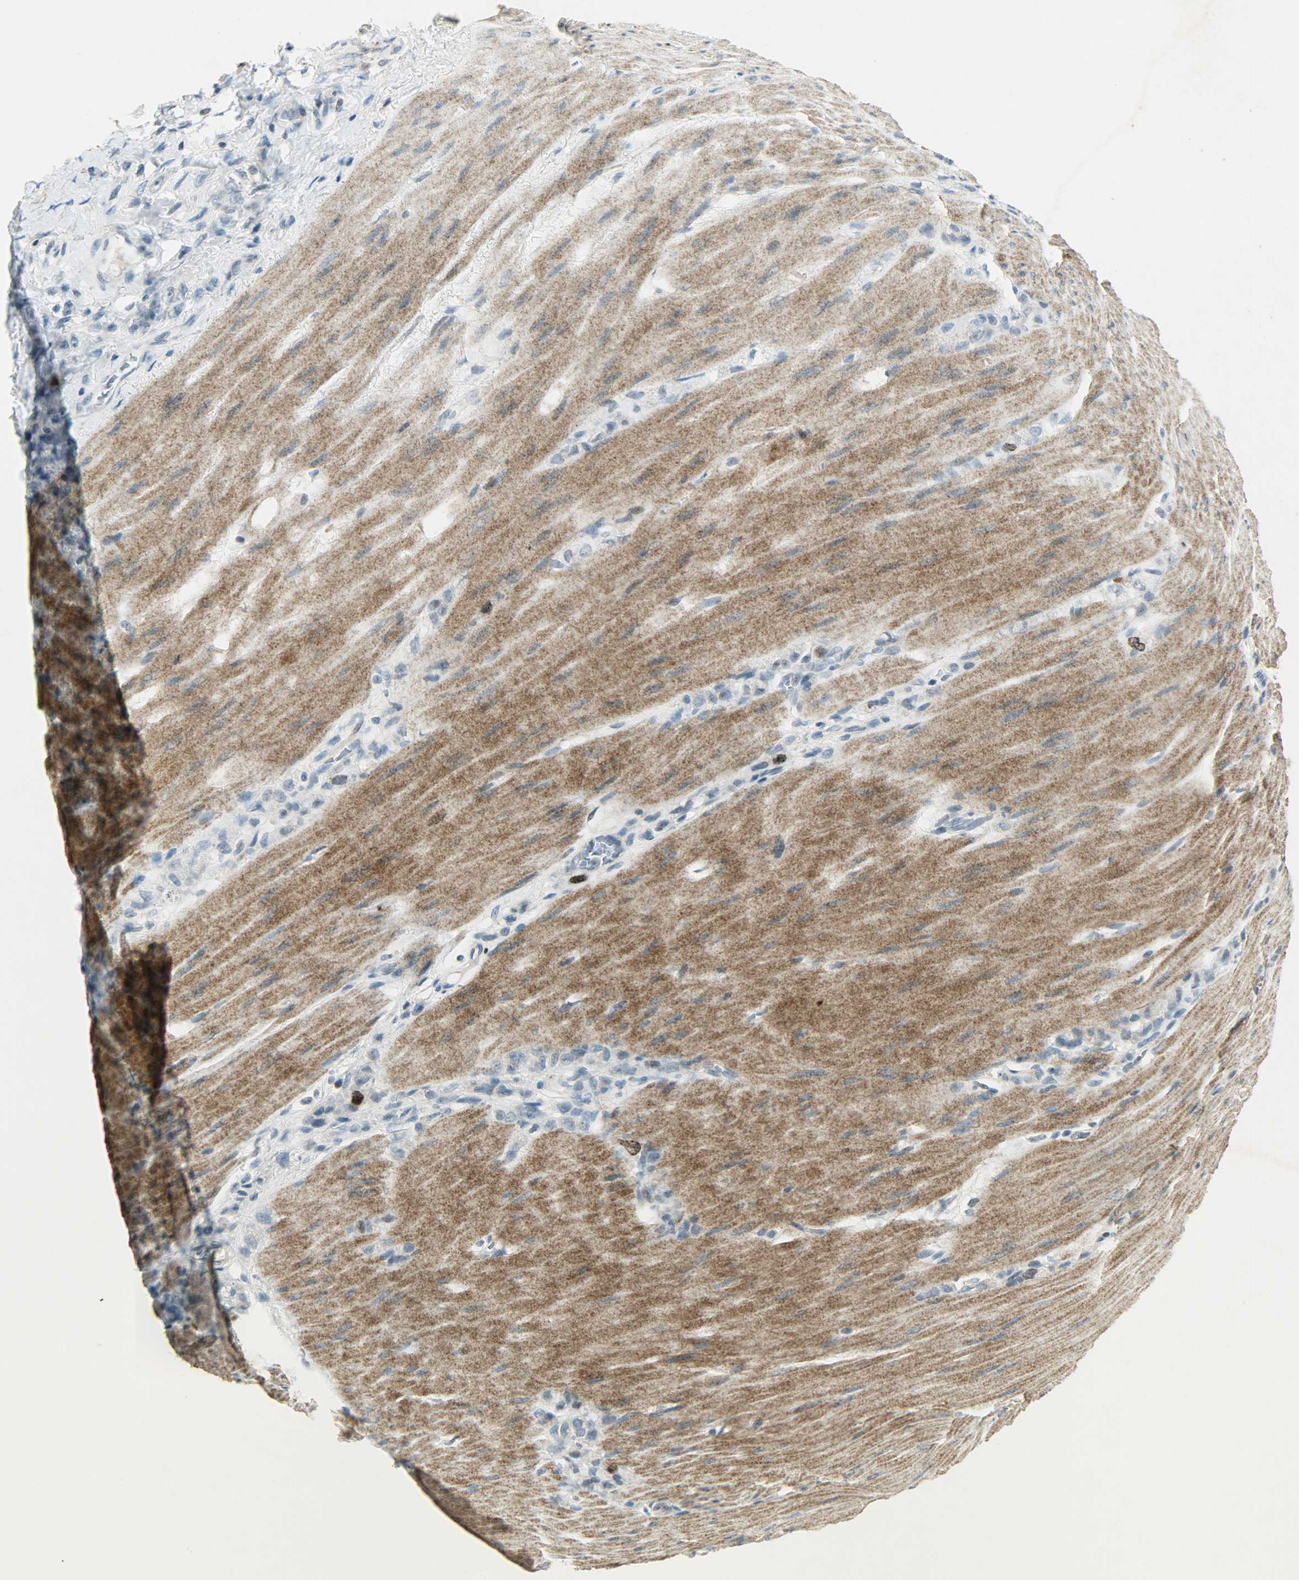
{"staining": {"intensity": "moderate", "quantity": "<25%", "location": "nuclear"}, "tissue": "stomach cancer", "cell_type": "Tumor cells", "image_type": "cancer", "snomed": [{"axis": "morphology", "description": "Adenocarcinoma, NOS"}, {"axis": "topography", "description": "Stomach"}], "caption": "Protein staining of stomach cancer (adenocarcinoma) tissue shows moderate nuclear expression in about <25% of tumor cells. (DAB (3,3'-diaminobenzidine) = brown stain, brightfield microscopy at high magnification).", "gene": "AURKB", "patient": {"sex": "male", "age": 82}}